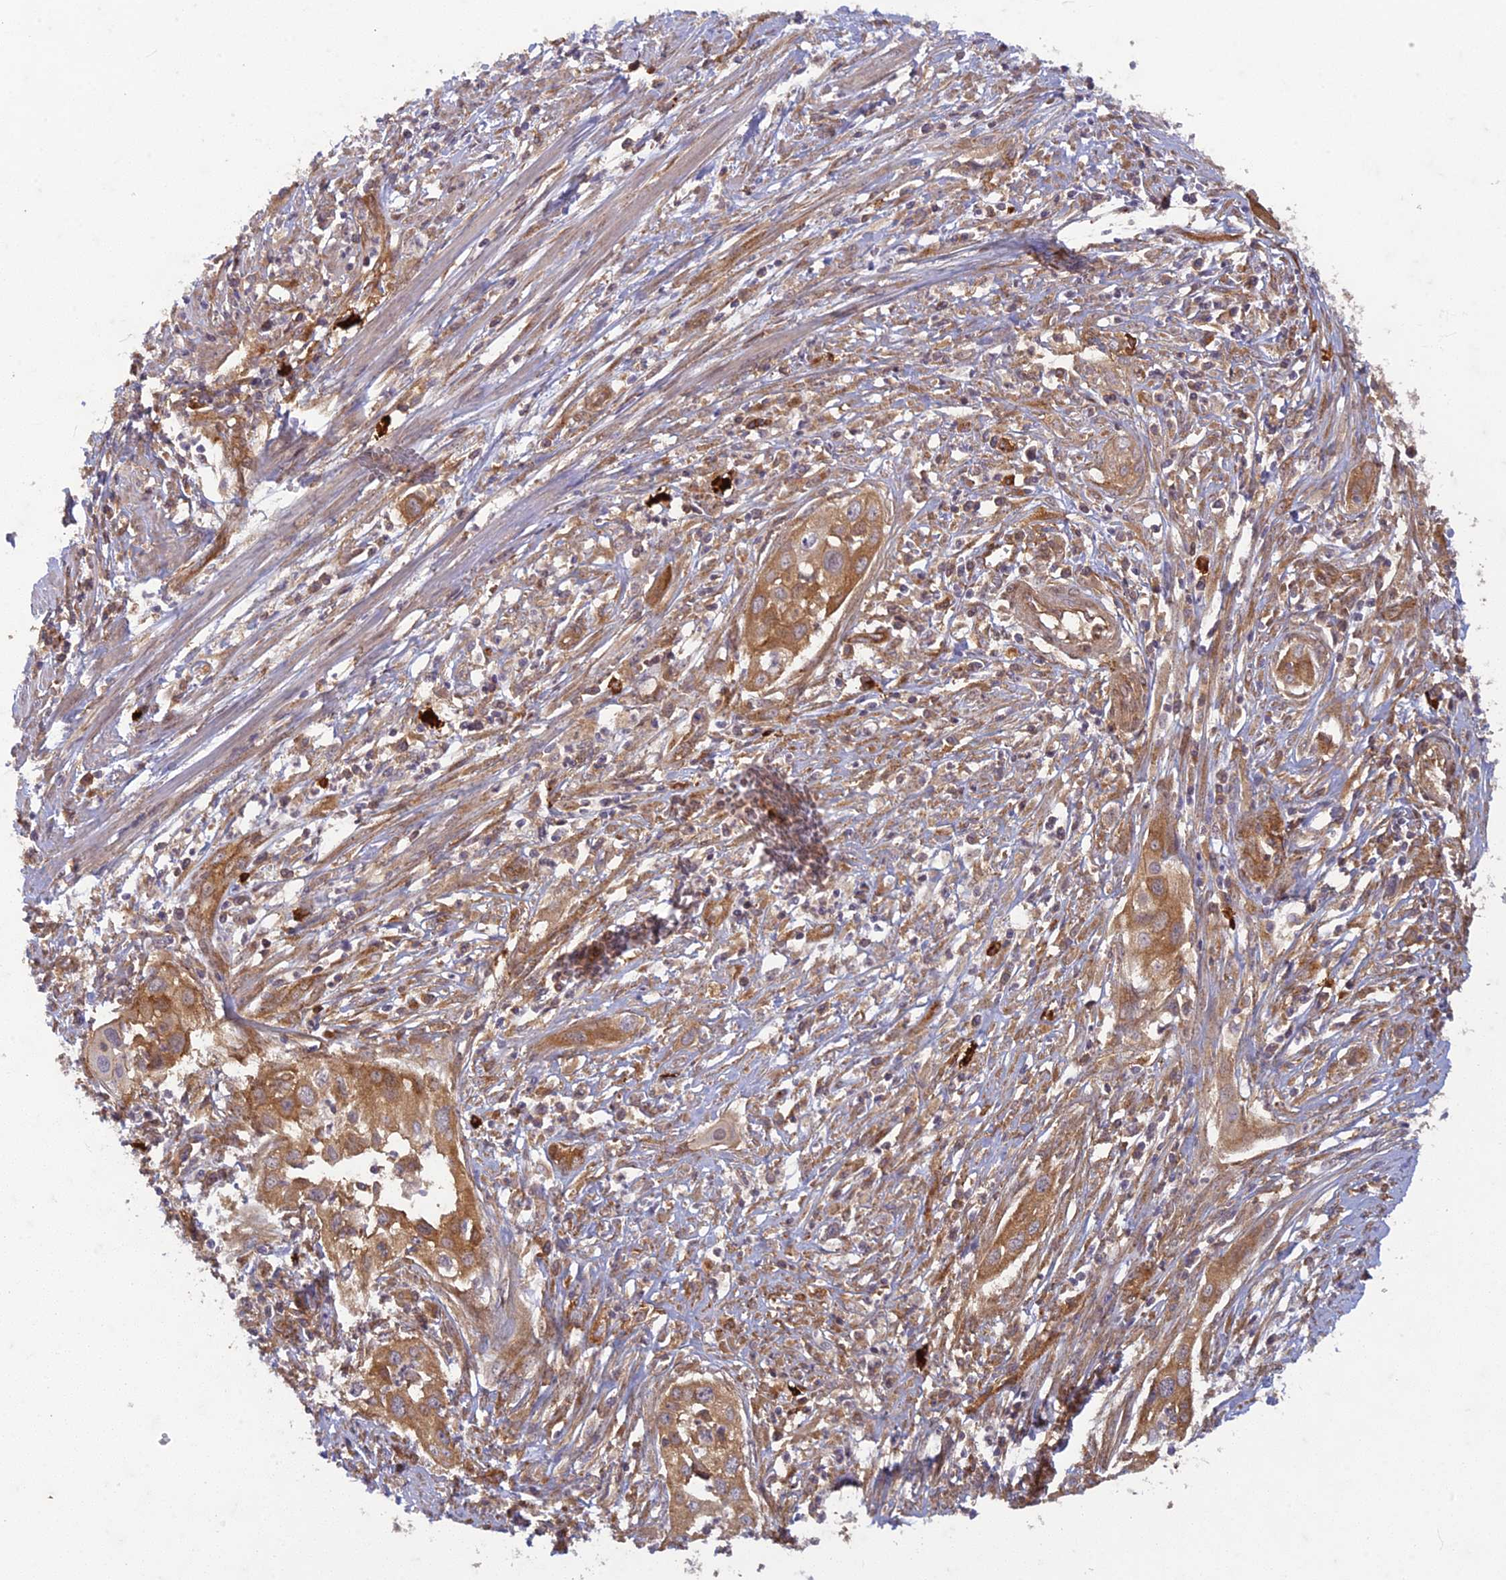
{"staining": {"intensity": "strong", "quantity": ">75%", "location": "cytoplasmic/membranous"}, "tissue": "cervical cancer", "cell_type": "Tumor cells", "image_type": "cancer", "snomed": [{"axis": "morphology", "description": "Squamous cell carcinoma, NOS"}, {"axis": "topography", "description": "Cervix"}], "caption": "A photomicrograph of human cervical squamous cell carcinoma stained for a protein displays strong cytoplasmic/membranous brown staining in tumor cells.", "gene": "TCF25", "patient": {"sex": "female", "age": 34}}